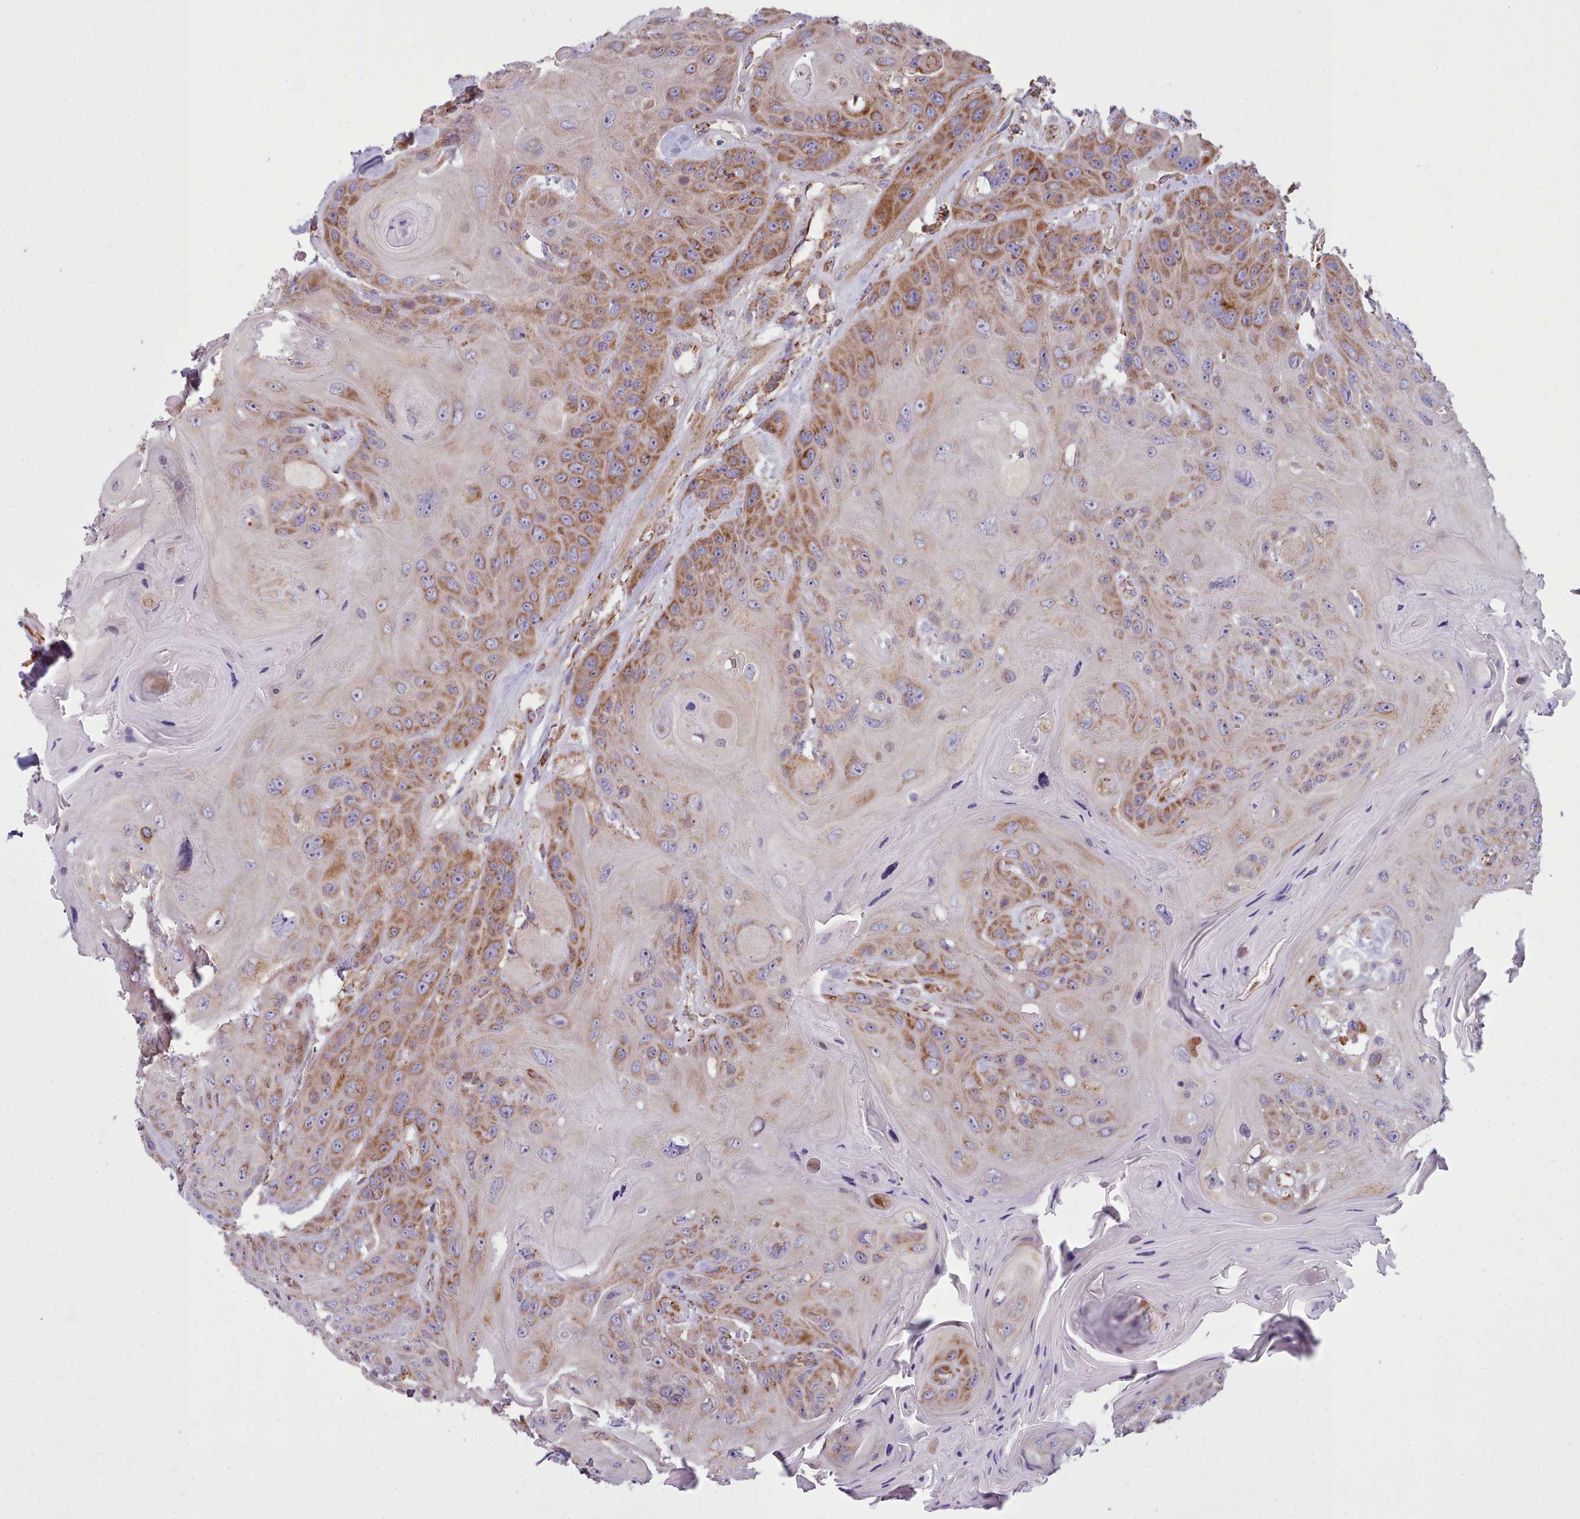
{"staining": {"intensity": "moderate", "quantity": ">75%", "location": "cytoplasmic/membranous"}, "tissue": "head and neck cancer", "cell_type": "Tumor cells", "image_type": "cancer", "snomed": [{"axis": "morphology", "description": "Squamous cell carcinoma, NOS"}, {"axis": "topography", "description": "Head-Neck"}], "caption": "The photomicrograph reveals staining of squamous cell carcinoma (head and neck), revealing moderate cytoplasmic/membranous protein staining (brown color) within tumor cells. The staining was performed using DAB (3,3'-diaminobenzidine), with brown indicating positive protein expression. Nuclei are stained blue with hematoxylin.", "gene": "SRP54", "patient": {"sex": "female", "age": 59}}